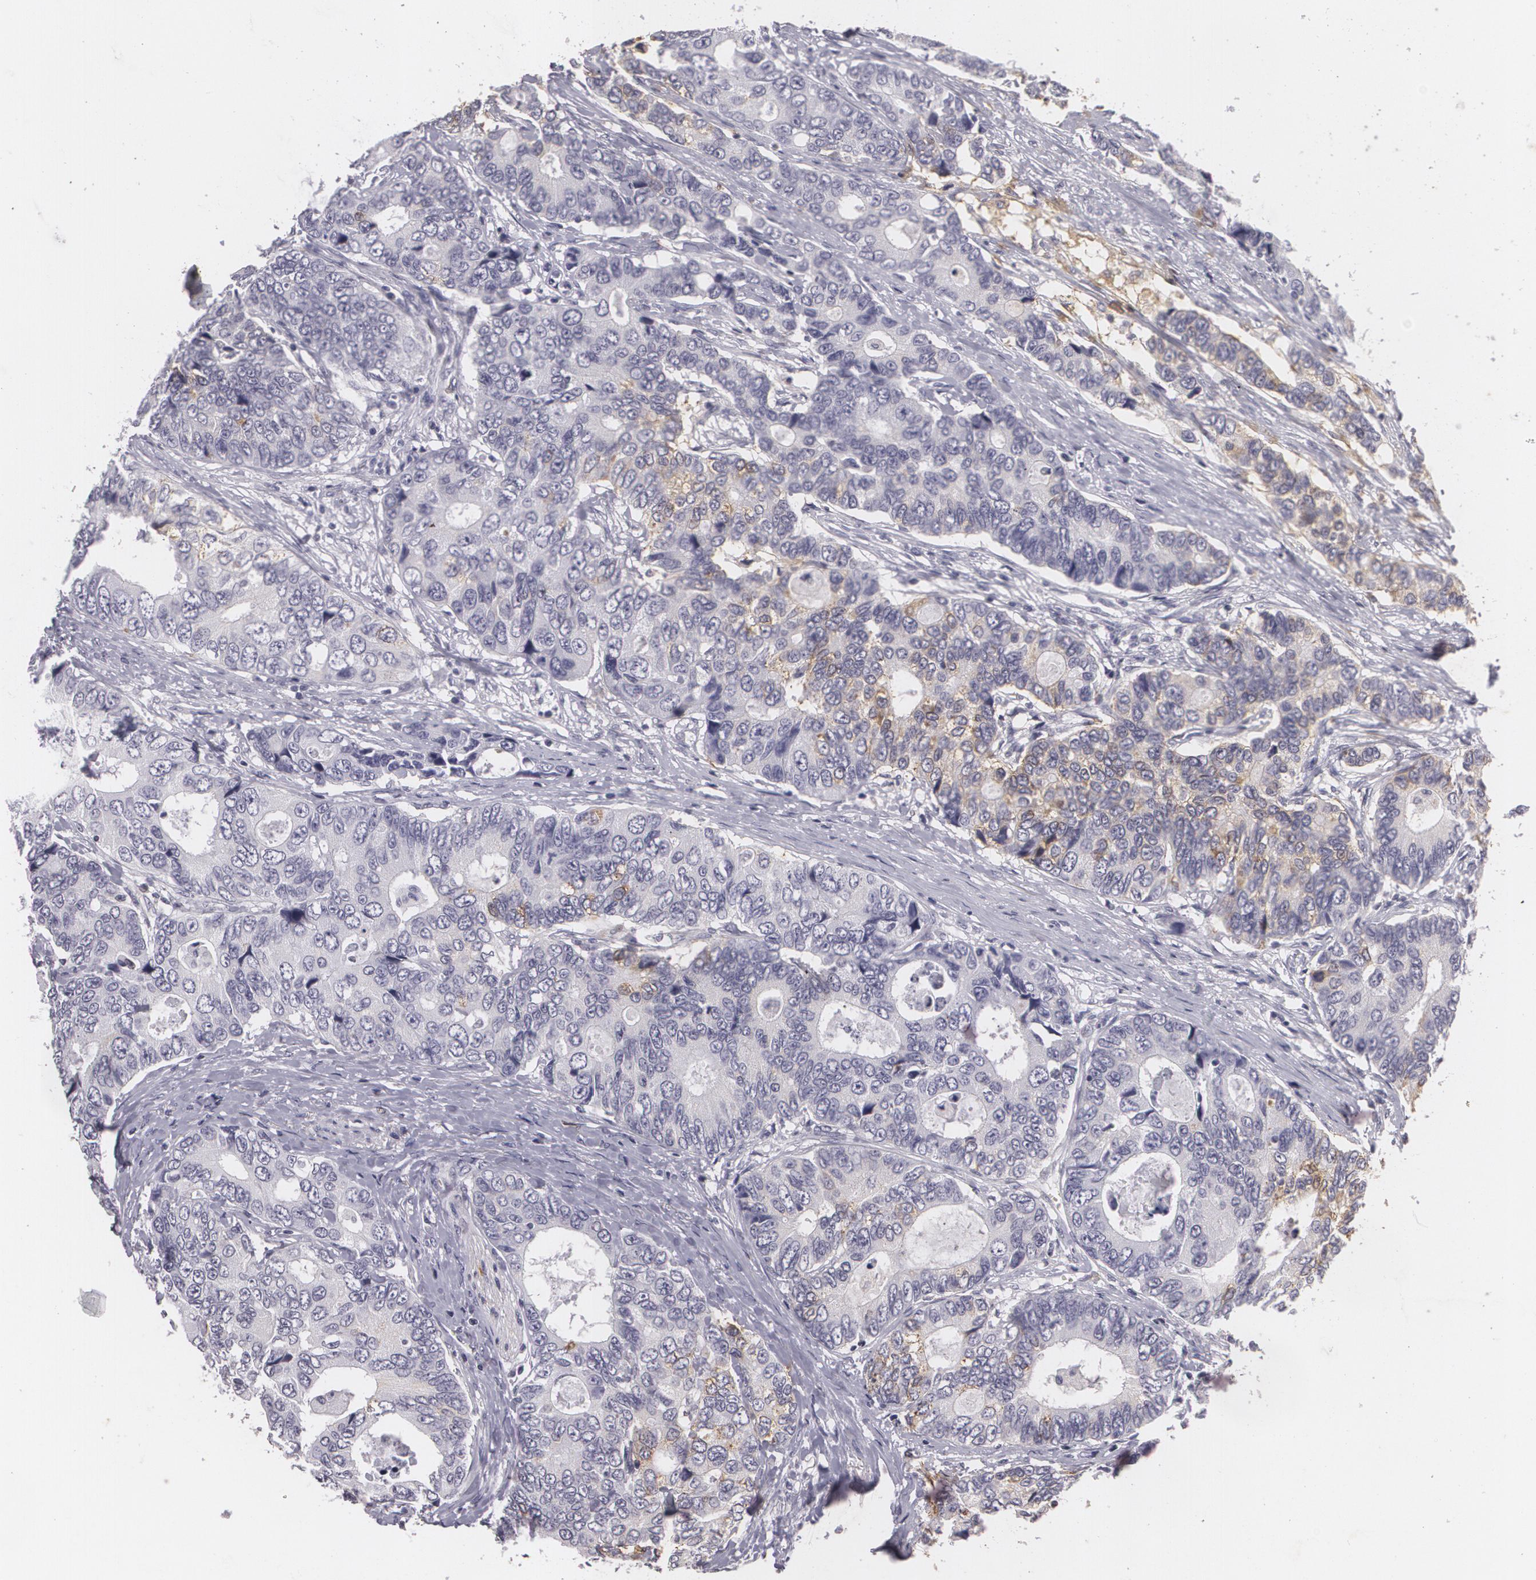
{"staining": {"intensity": "weak", "quantity": "<25%", "location": "cytoplasmic/membranous"}, "tissue": "colorectal cancer", "cell_type": "Tumor cells", "image_type": "cancer", "snomed": [{"axis": "morphology", "description": "Adenocarcinoma, NOS"}, {"axis": "topography", "description": "Rectum"}], "caption": "Immunohistochemistry (IHC) image of neoplastic tissue: colorectal adenocarcinoma stained with DAB (3,3'-diaminobenzidine) demonstrates no significant protein positivity in tumor cells.", "gene": "KCNA4", "patient": {"sex": "female", "age": 67}}